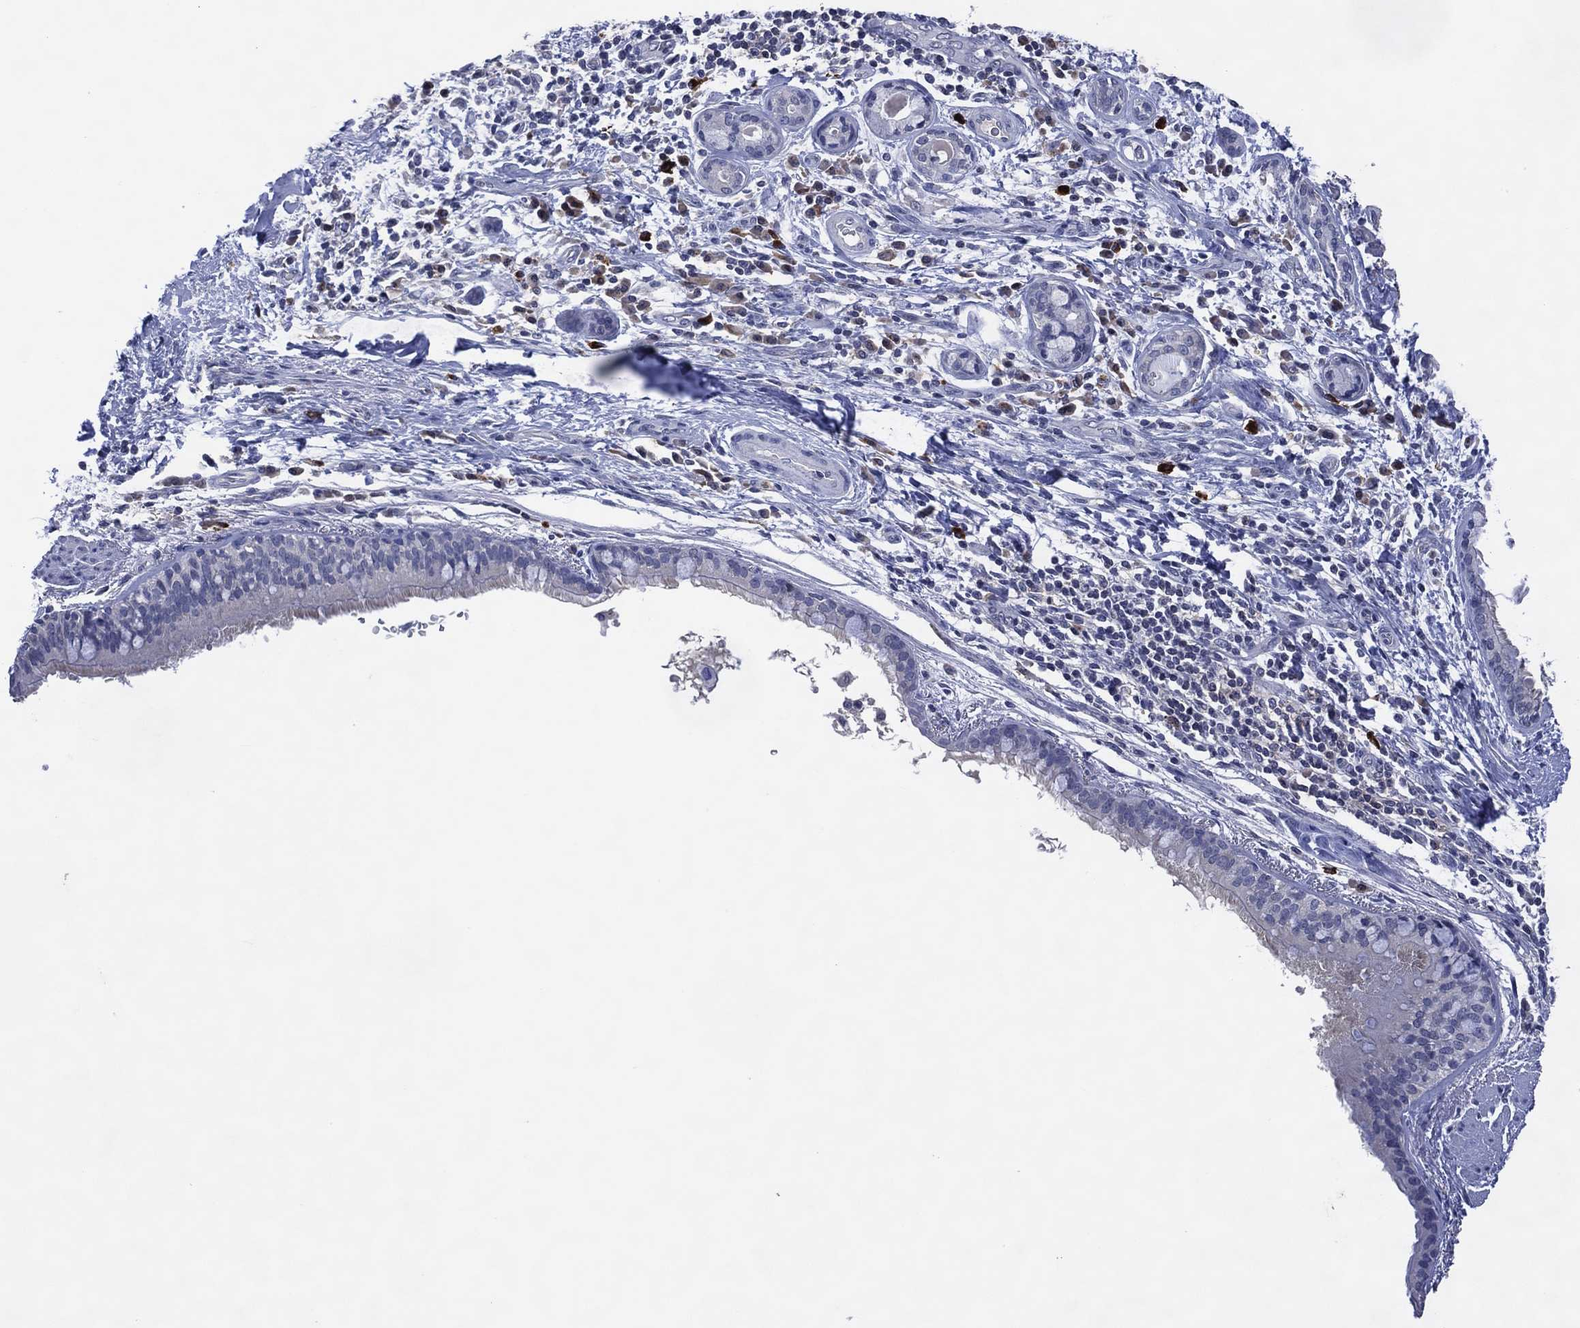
{"staining": {"intensity": "negative", "quantity": "none", "location": "none"}, "tissue": "bronchus", "cell_type": "Respiratory epithelial cells", "image_type": "normal", "snomed": [{"axis": "morphology", "description": "Normal tissue, NOS"}, {"axis": "morphology", "description": "Squamous cell carcinoma, NOS"}, {"axis": "topography", "description": "Bronchus"}, {"axis": "topography", "description": "Lung"}], "caption": "Immunohistochemistry of benign human bronchus reveals no positivity in respiratory epithelial cells. Nuclei are stained in blue.", "gene": "USP26", "patient": {"sex": "male", "age": 69}}